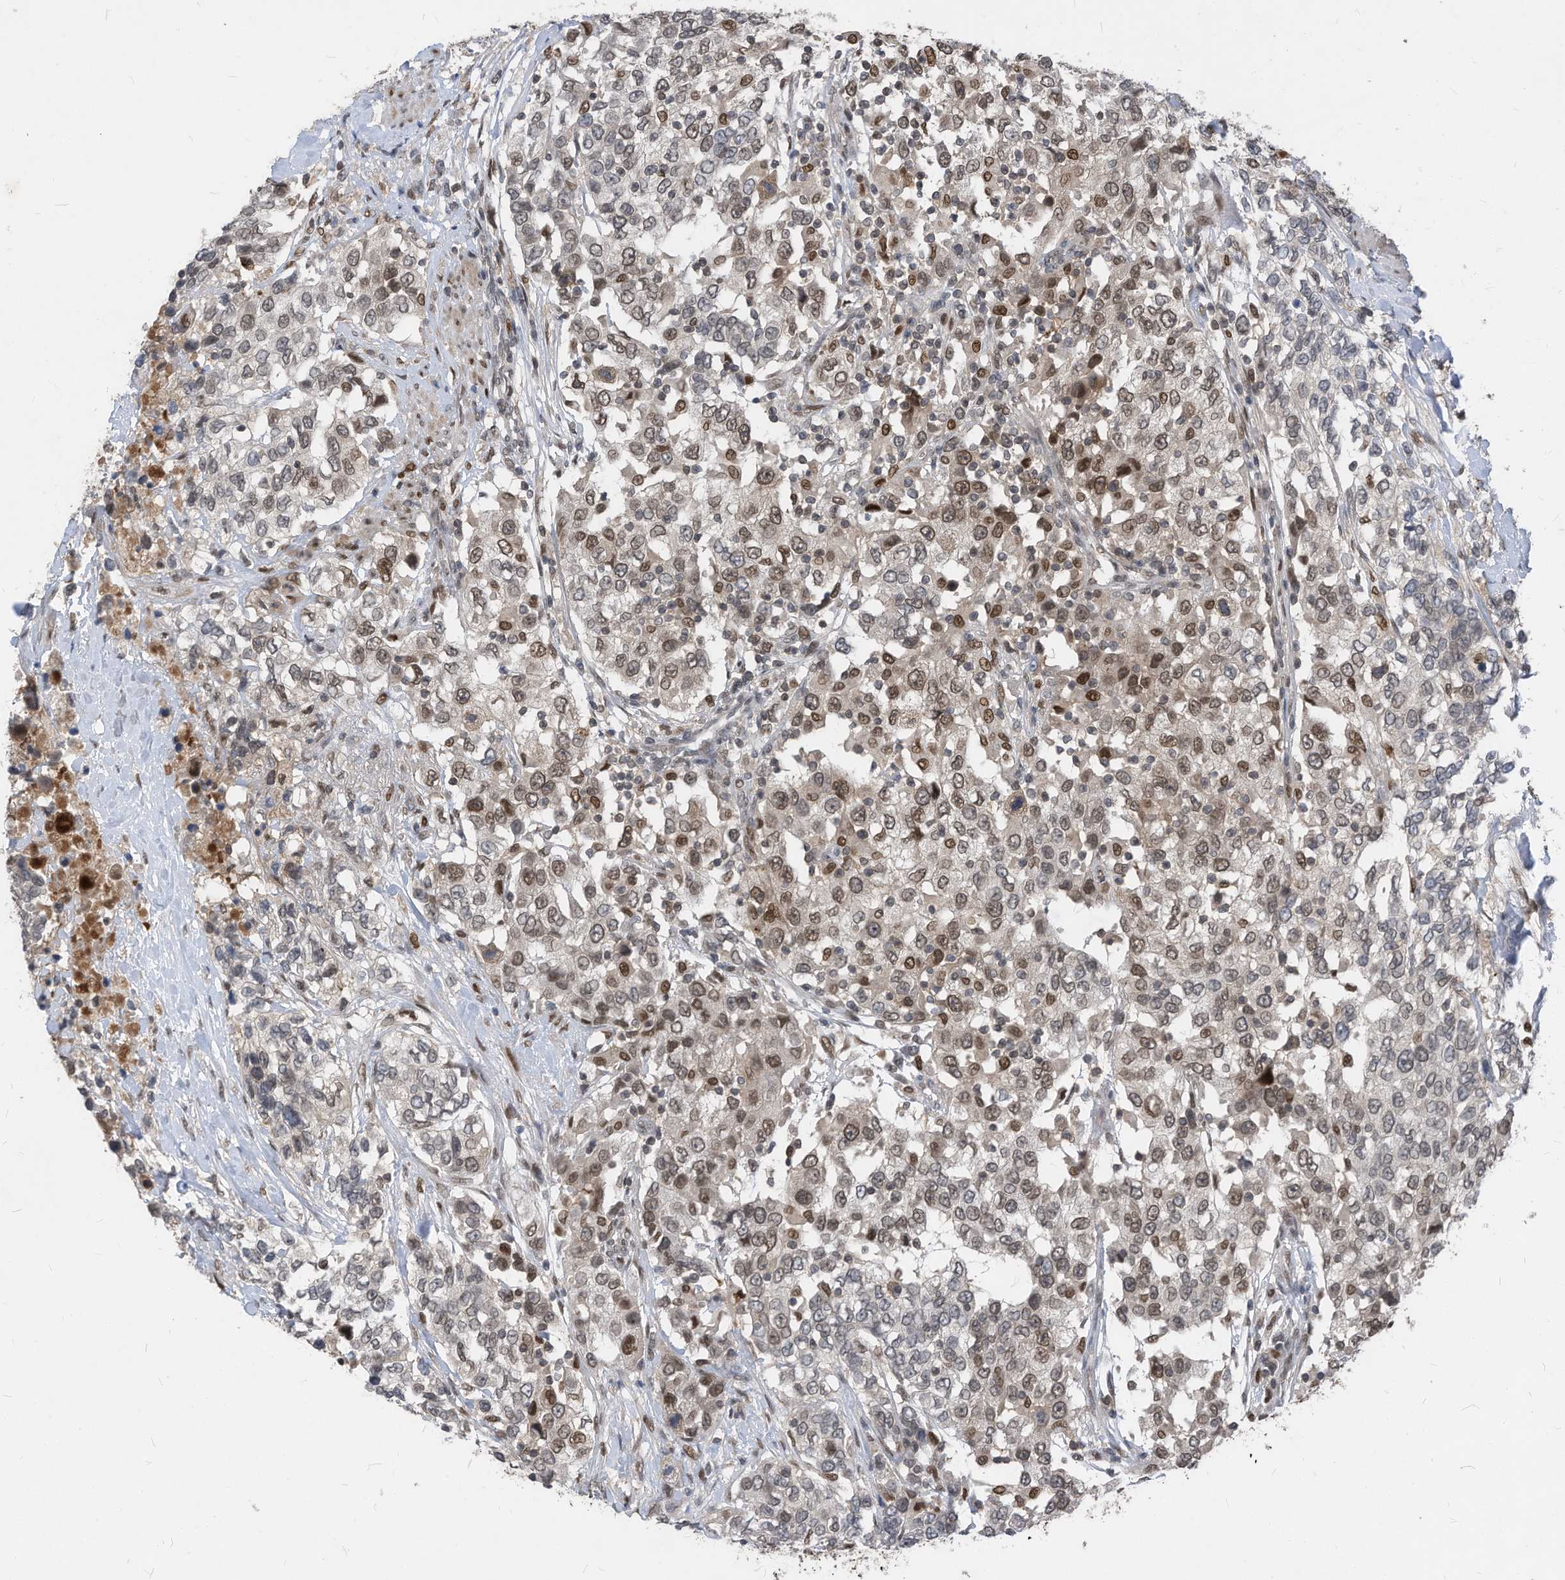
{"staining": {"intensity": "moderate", "quantity": ">75%", "location": "nuclear"}, "tissue": "urothelial cancer", "cell_type": "Tumor cells", "image_type": "cancer", "snomed": [{"axis": "morphology", "description": "Urothelial carcinoma, High grade"}, {"axis": "topography", "description": "Urinary bladder"}], "caption": "Immunohistochemistry (IHC) of human urothelial cancer reveals medium levels of moderate nuclear positivity in about >75% of tumor cells. (DAB IHC with brightfield microscopy, high magnification).", "gene": "KPNB1", "patient": {"sex": "female", "age": 80}}